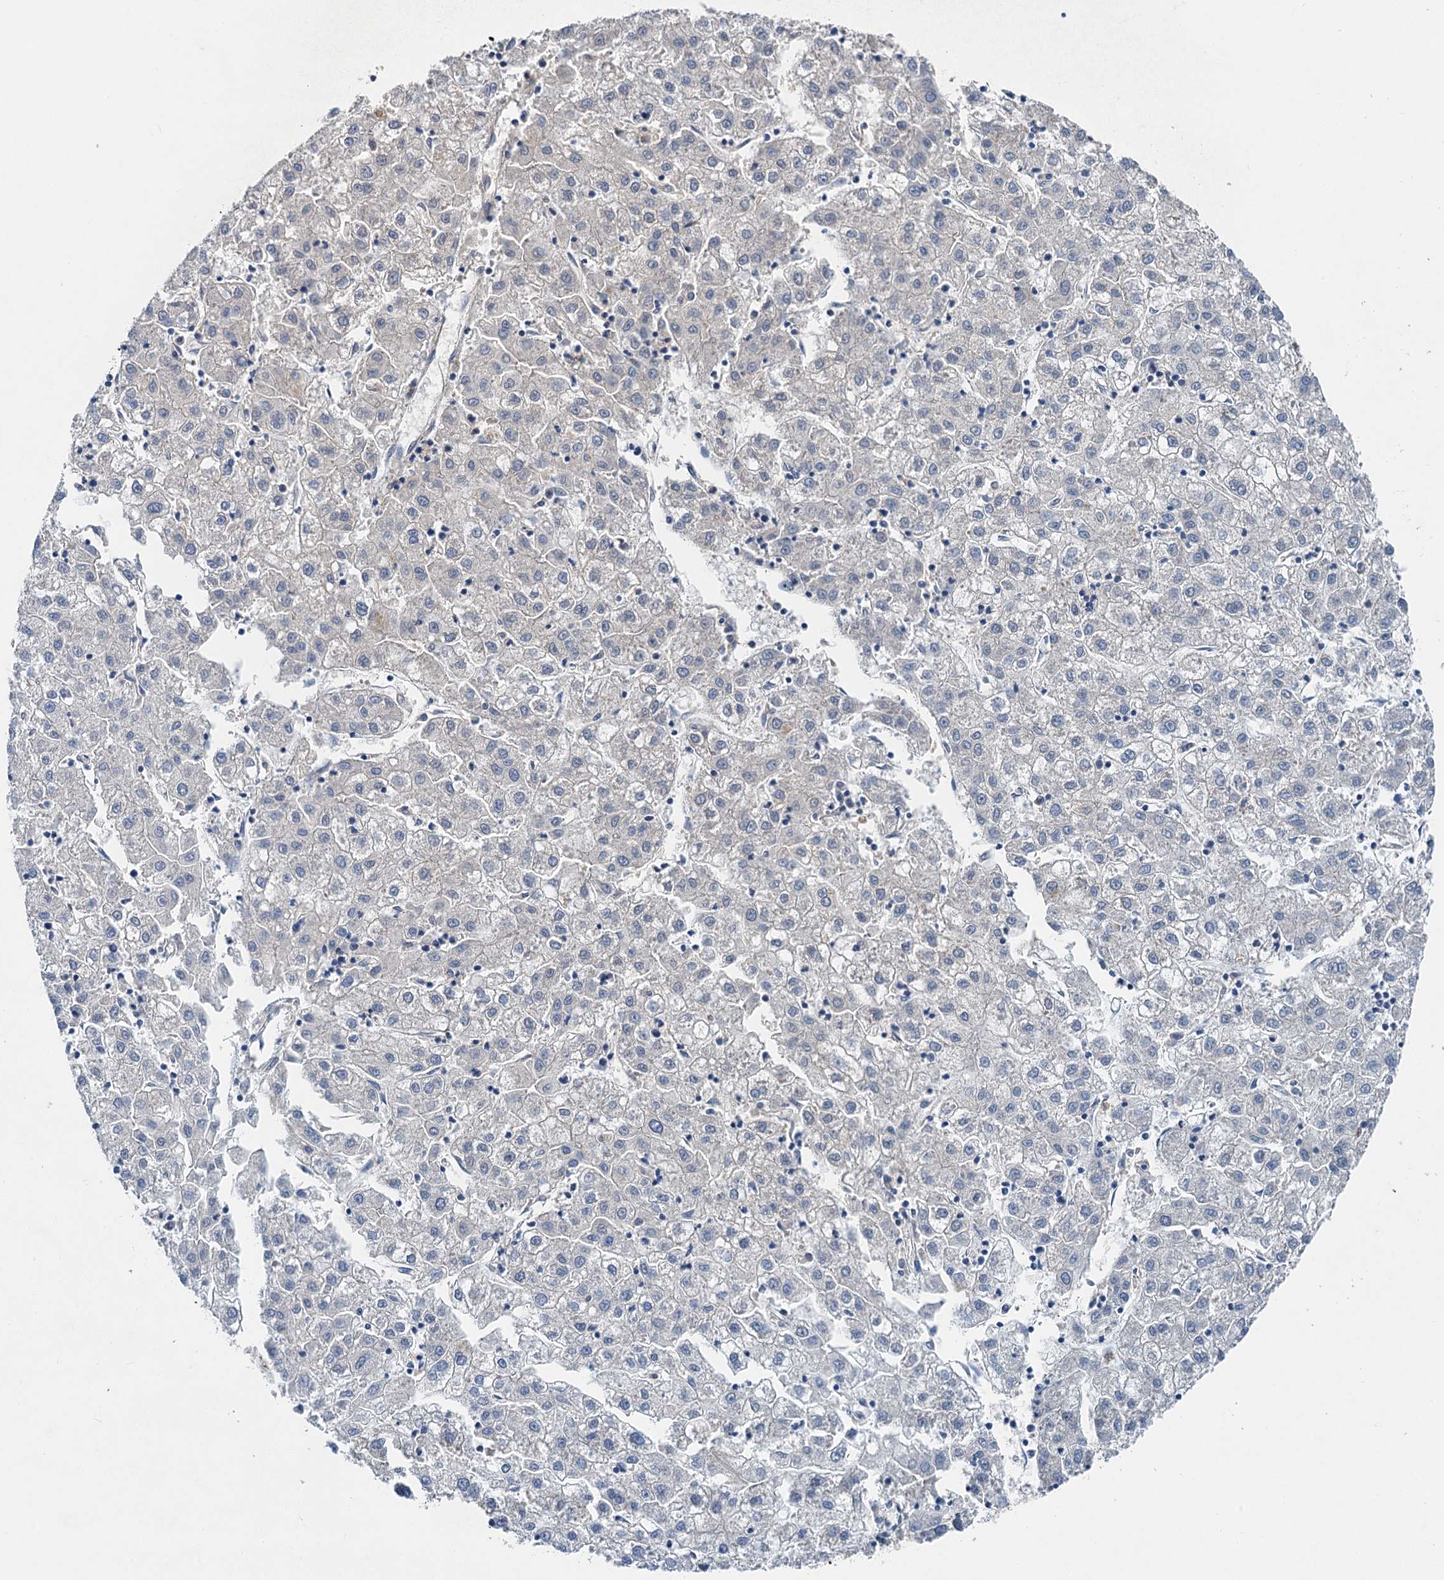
{"staining": {"intensity": "negative", "quantity": "none", "location": "none"}, "tissue": "liver cancer", "cell_type": "Tumor cells", "image_type": "cancer", "snomed": [{"axis": "morphology", "description": "Carcinoma, Hepatocellular, NOS"}, {"axis": "topography", "description": "Liver"}], "caption": "Tumor cells are negative for protein expression in human liver cancer (hepatocellular carcinoma). Nuclei are stained in blue.", "gene": "OTOA", "patient": {"sex": "male", "age": 72}}